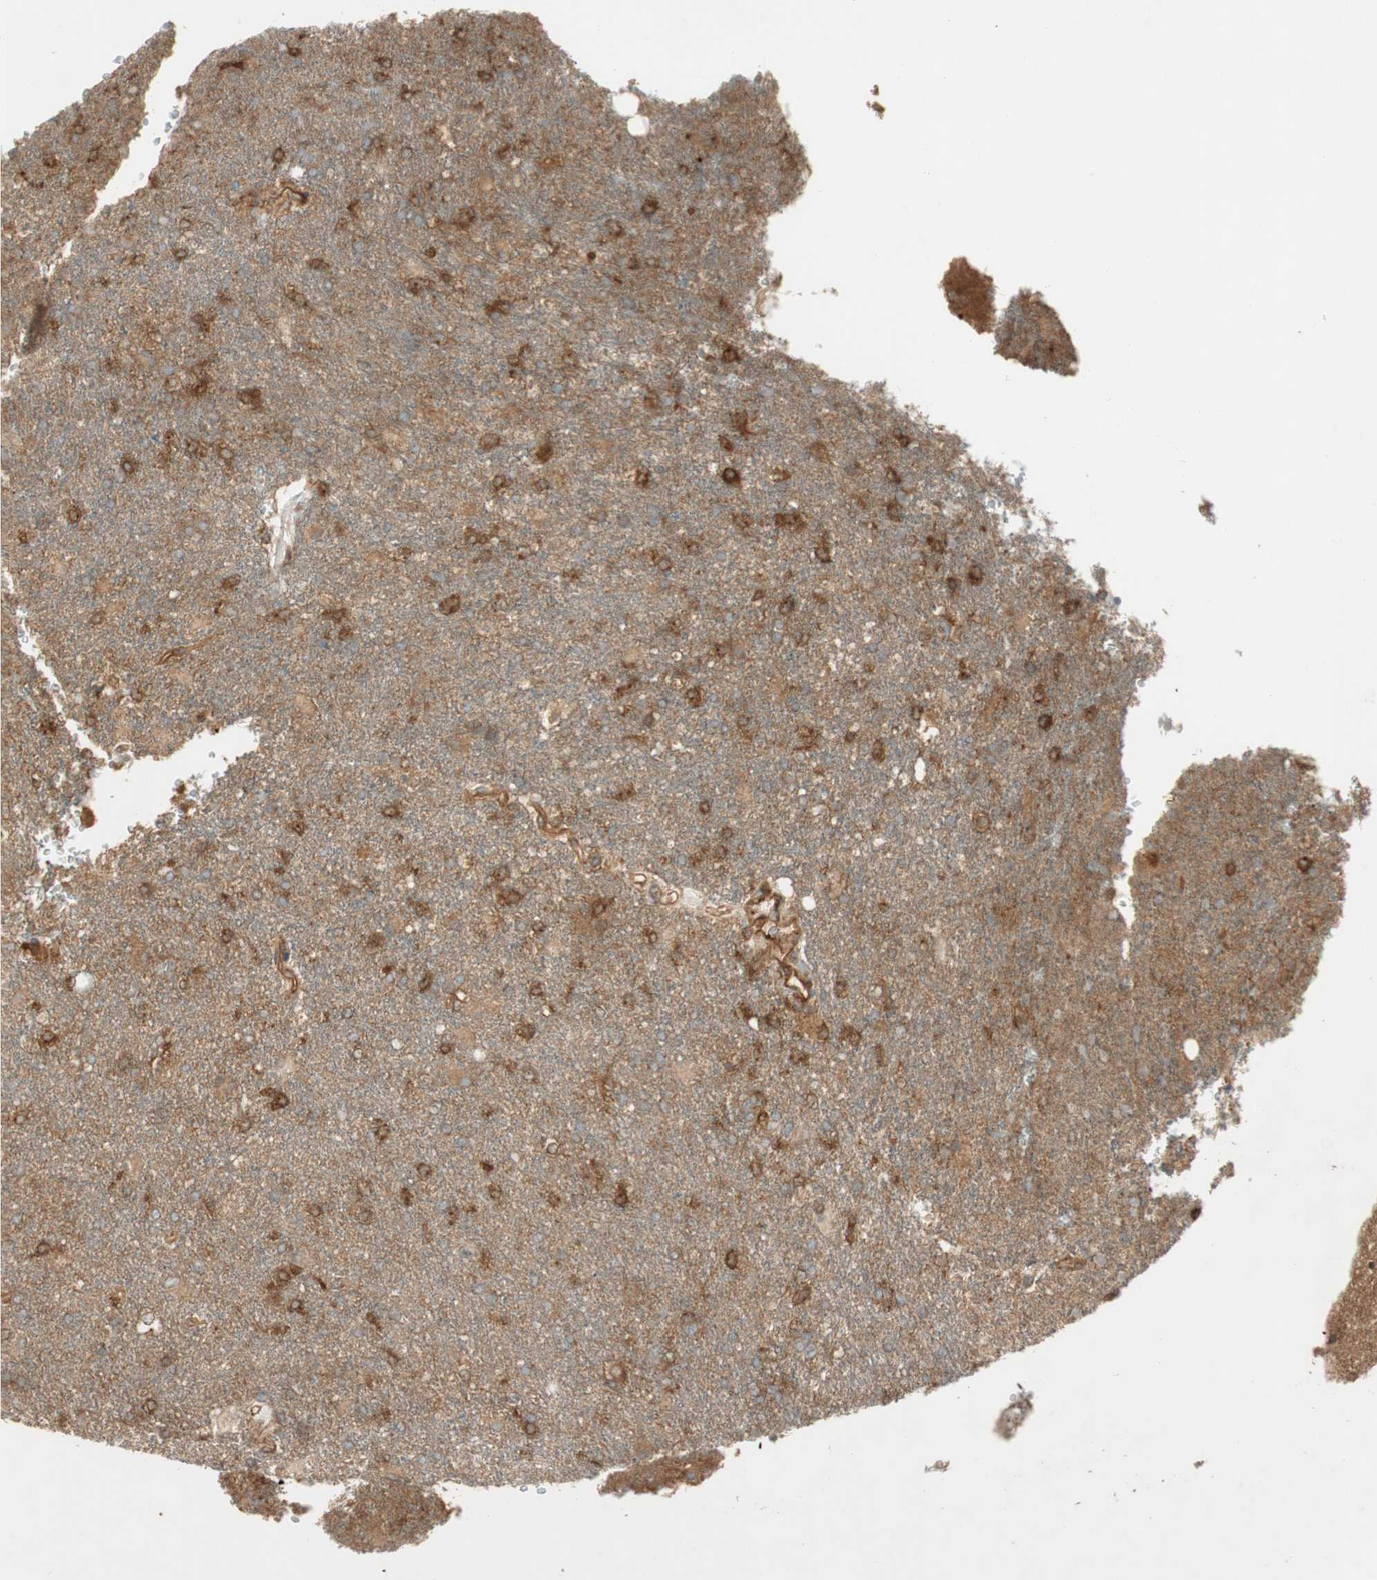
{"staining": {"intensity": "moderate", "quantity": ">75%", "location": "cytoplasmic/membranous"}, "tissue": "glioma", "cell_type": "Tumor cells", "image_type": "cancer", "snomed": [{"axis": "morphology", "description": "Glioma, malignant, High grade"}, {"axis": "topography", "description": "Brain"}], "caption": "DAB immunohistochemical staining of glioma displays moderate cytoplasmic/membranous protein positivity in about >75% of tumor cells. The staining was performed using DAB (3,3'-diaminobenzidine) to visualize the protein expression in brown, while the nuclei were stained in blue with hematoxylin (Magnification: 20x).", "gene": "BTN3A3", "patient": {"sex": "male", "age": 71}}